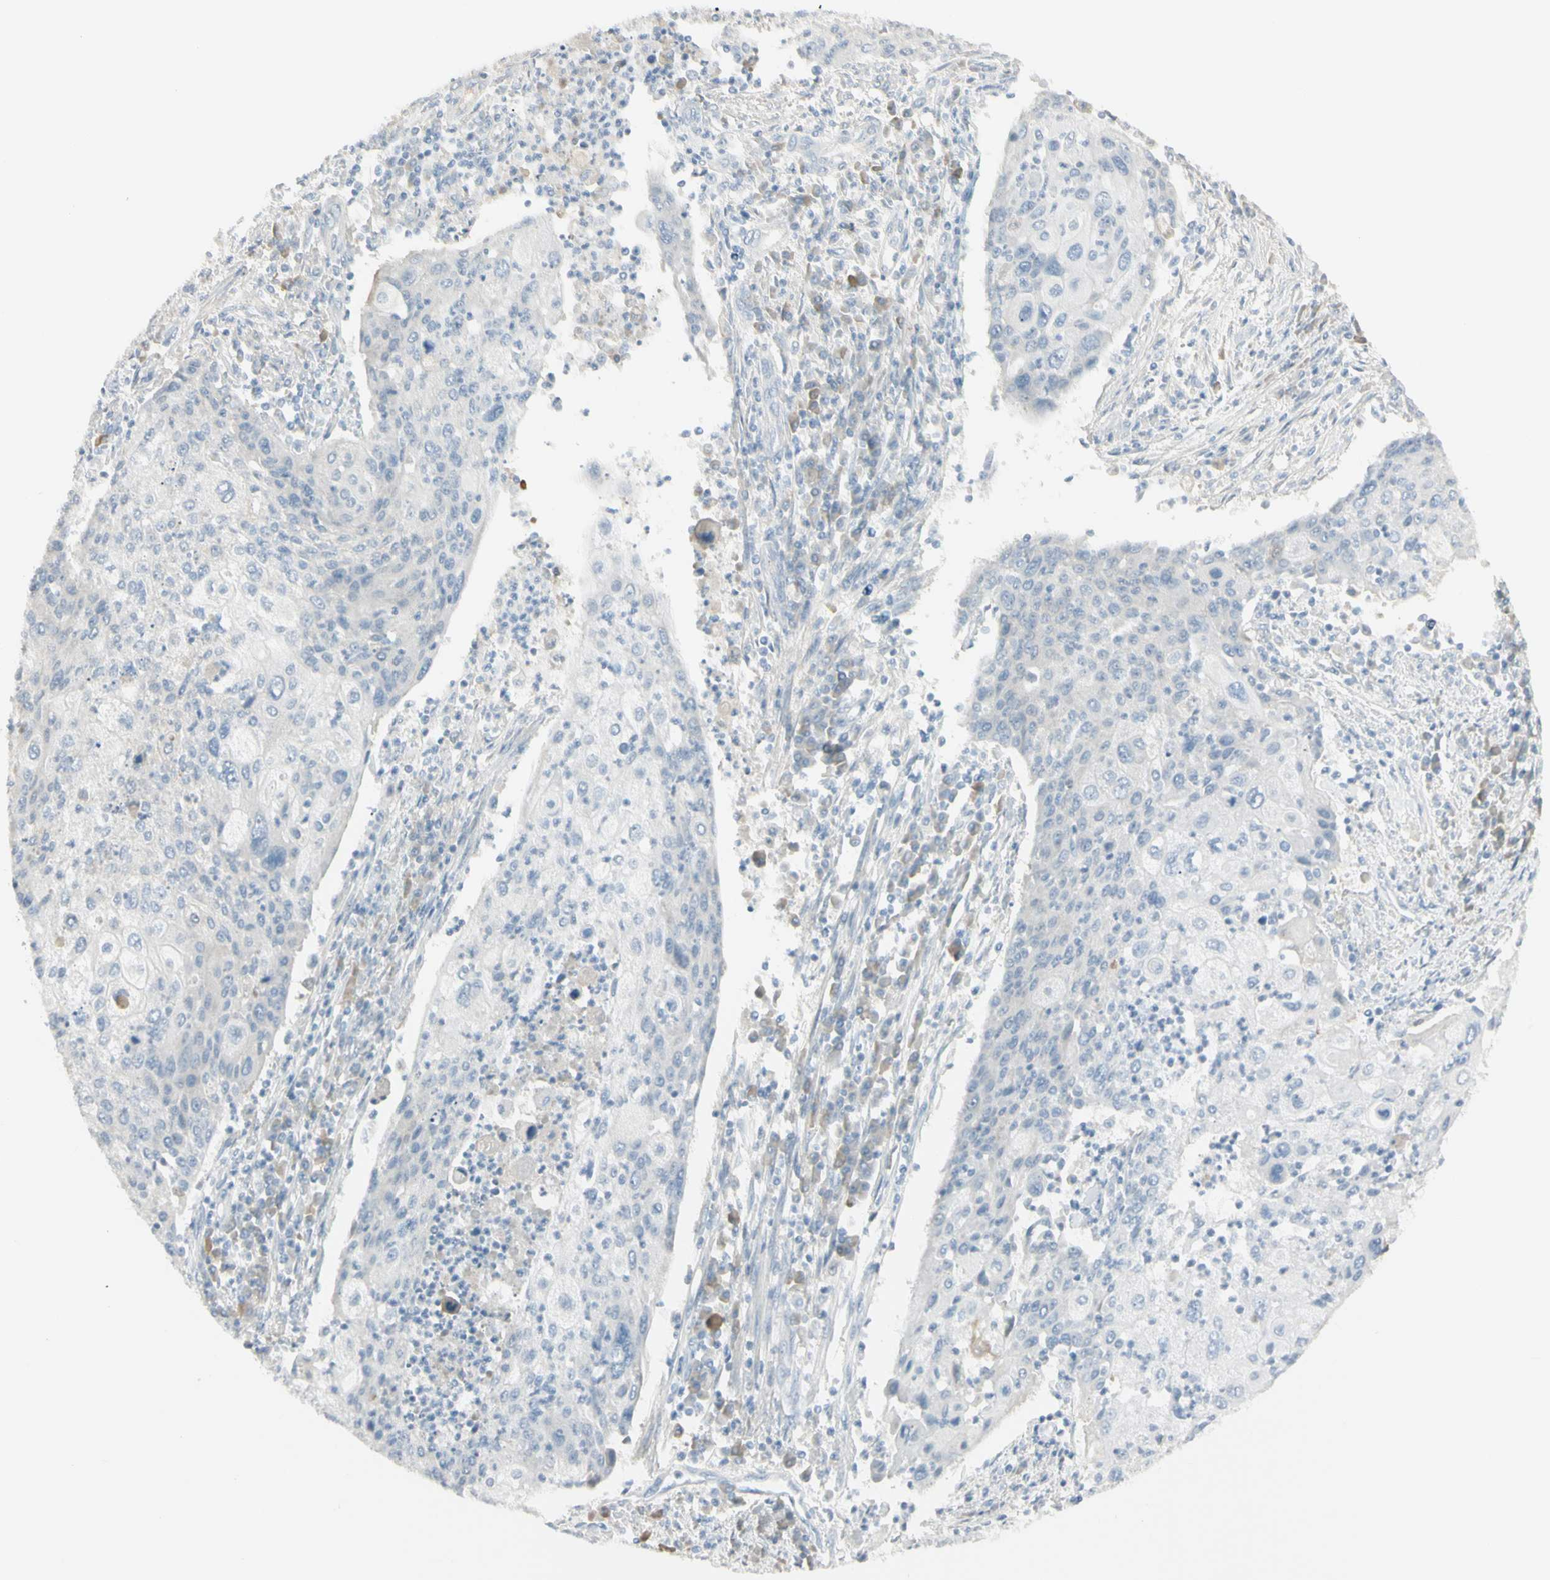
{"staining": {"intensity": "negative", "quantity": "none", "location": "none"}, "tissue": "cervical cancer", "cell_type": "Tumor cells", "image_type": "cancer", "snomed": [{"axis": "morphology", "description": "Squamous cell carcinoma, NOS"}, {"axis": "topography", "description": "Cervix"}], "caption": "Cervical cancer stained for a protein using immunohistochemistry displays no staining tumor cells.", "gene": "PIP", "patient": {"sex": "female", "age": 40}}